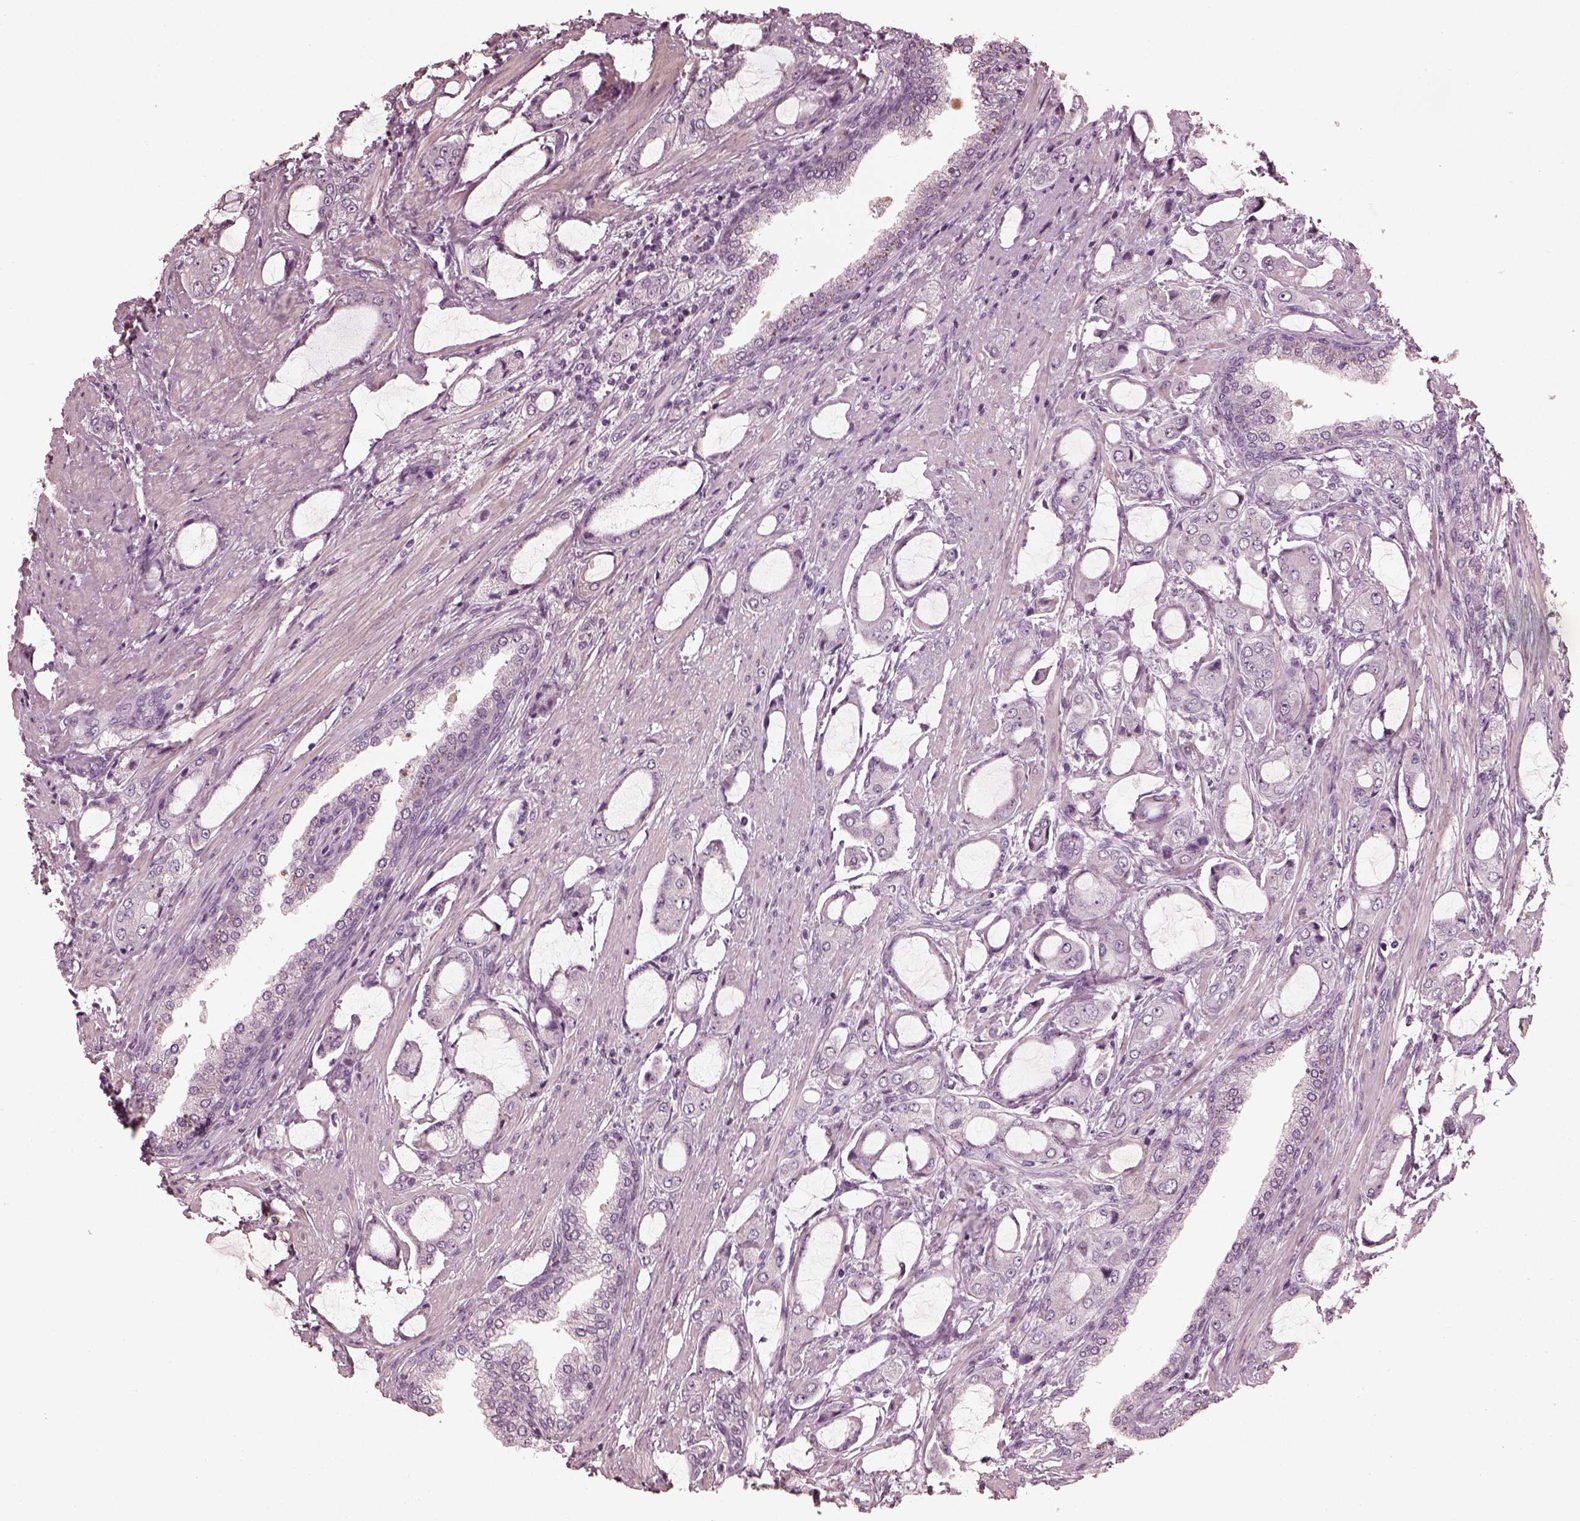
{"staining": {"intensity": "negative", "quantity": "none", "location": "none"}, "tissue": "prostate cancer", "cell_type": "Tumor cells", "image_type": "cancer", "snomed": [{"axis": "morphology", "description": "Adenocarcinoma, NOS"}, {"axis": "topography", "description": "Prostate"}], "caption": "This is a photomicrograph of immunohistochemistry staining of adenocarcinoma (prostate), which shows no positivity in tumor cells. (DAB immunohistochemistry (IHC) with hematoxylin counter stain).", "gene": "OPTC", "patient": {"sex": "male", "age": 63}}